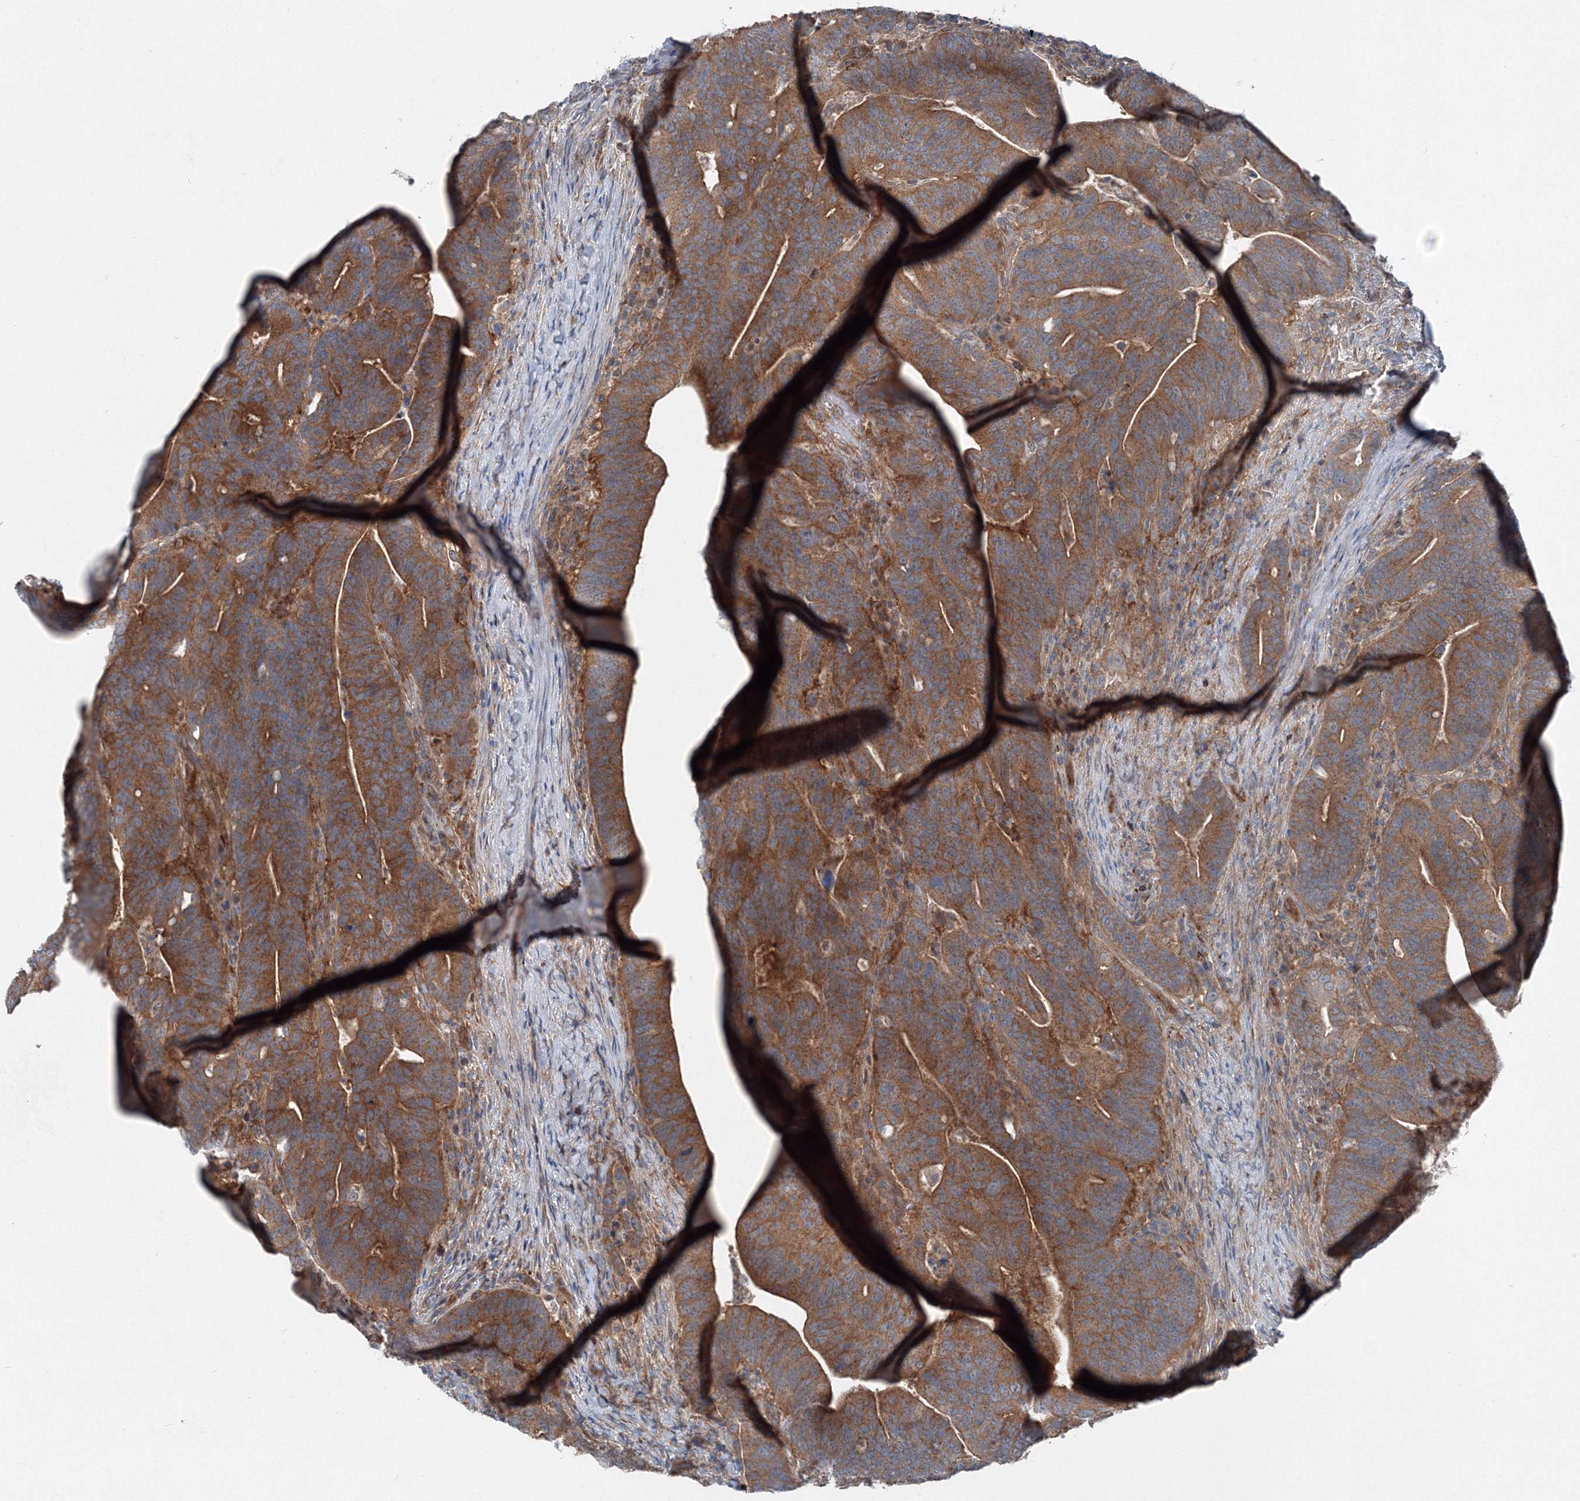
{"staining": {"intensity": "moderate", "quantity": ">75%", "location": "cytoplasmic/membranous"}, "tissue": "colorectal cancer", "cell_type": "Tumor cells", "image_type": "cancer", "snomed": [{"axis": "morphology", "description": "Adenocarcinoma, NOS"}, {"axis": "topography", "description": "Colon"}], "caption": "Moderate cytoplasmic/membranous staining is appreciated in about >75% of tumor cells in adenocarcinoma (colorectal).", "gene": "TPRKB", "patient": {"sex": "female", "age": 66}}